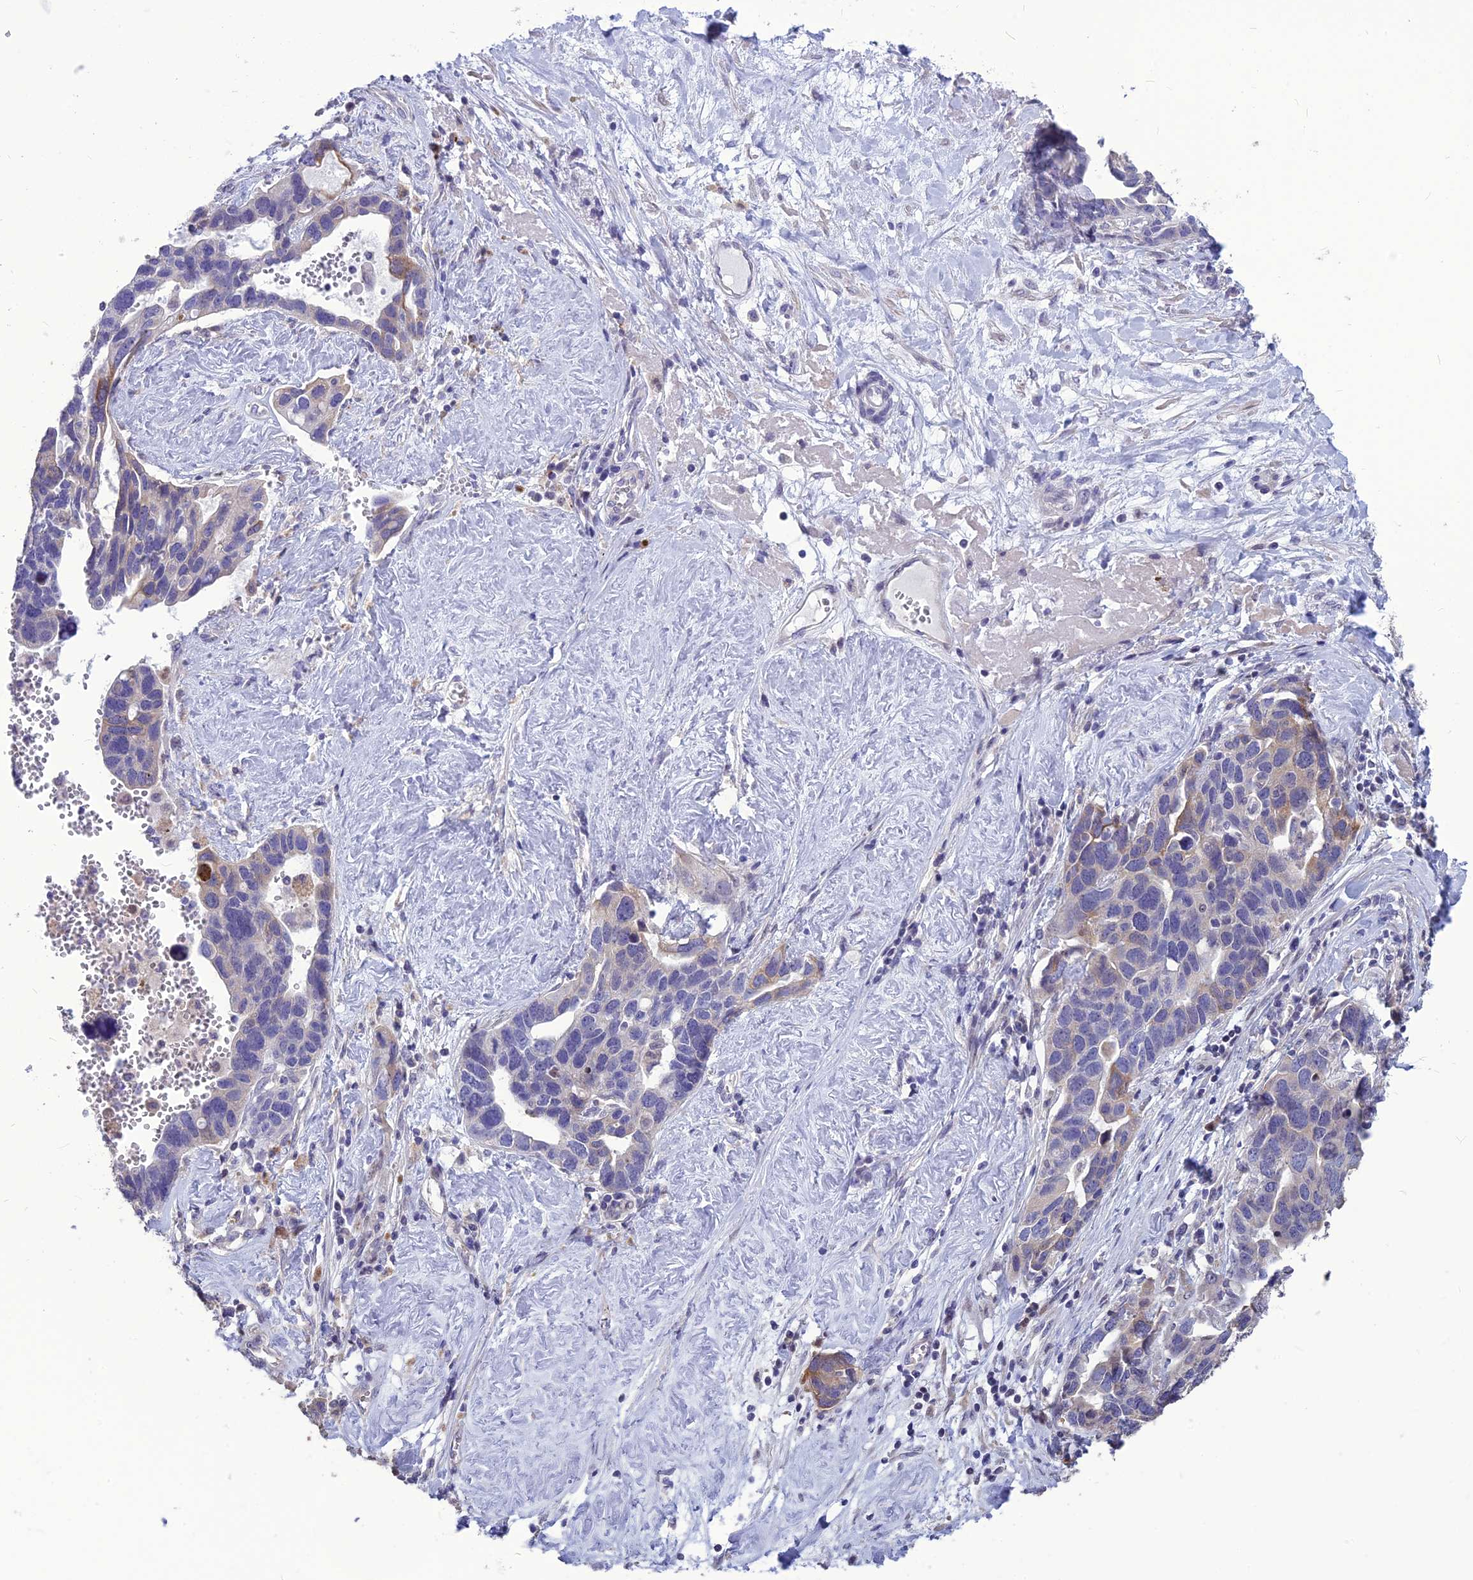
{"staining": {"intensity": "weak", "quantity": "<25%", "location": "cytoplasmic/membranous"}, "tissue": "ovarian cancer", "cell_type": "Tumor cells", "image_type": "cancer", "snomed": [{"axis": "morphology", "description": "Cystadenocarcinoma, serous, NOS"}, {"axis": "topography", "description": "Ovary"}], "caption": "Immunohistochemistry (IHC) image of neoplastic tissue: human serous cystadenocarcinoma (ovarian) stained with DAB (3,3'-diaminobenzidine) reveals no significant protein expression in tumor cells.", "gene": "SPG21", "patient": {"sex": "female", "age": 54}}